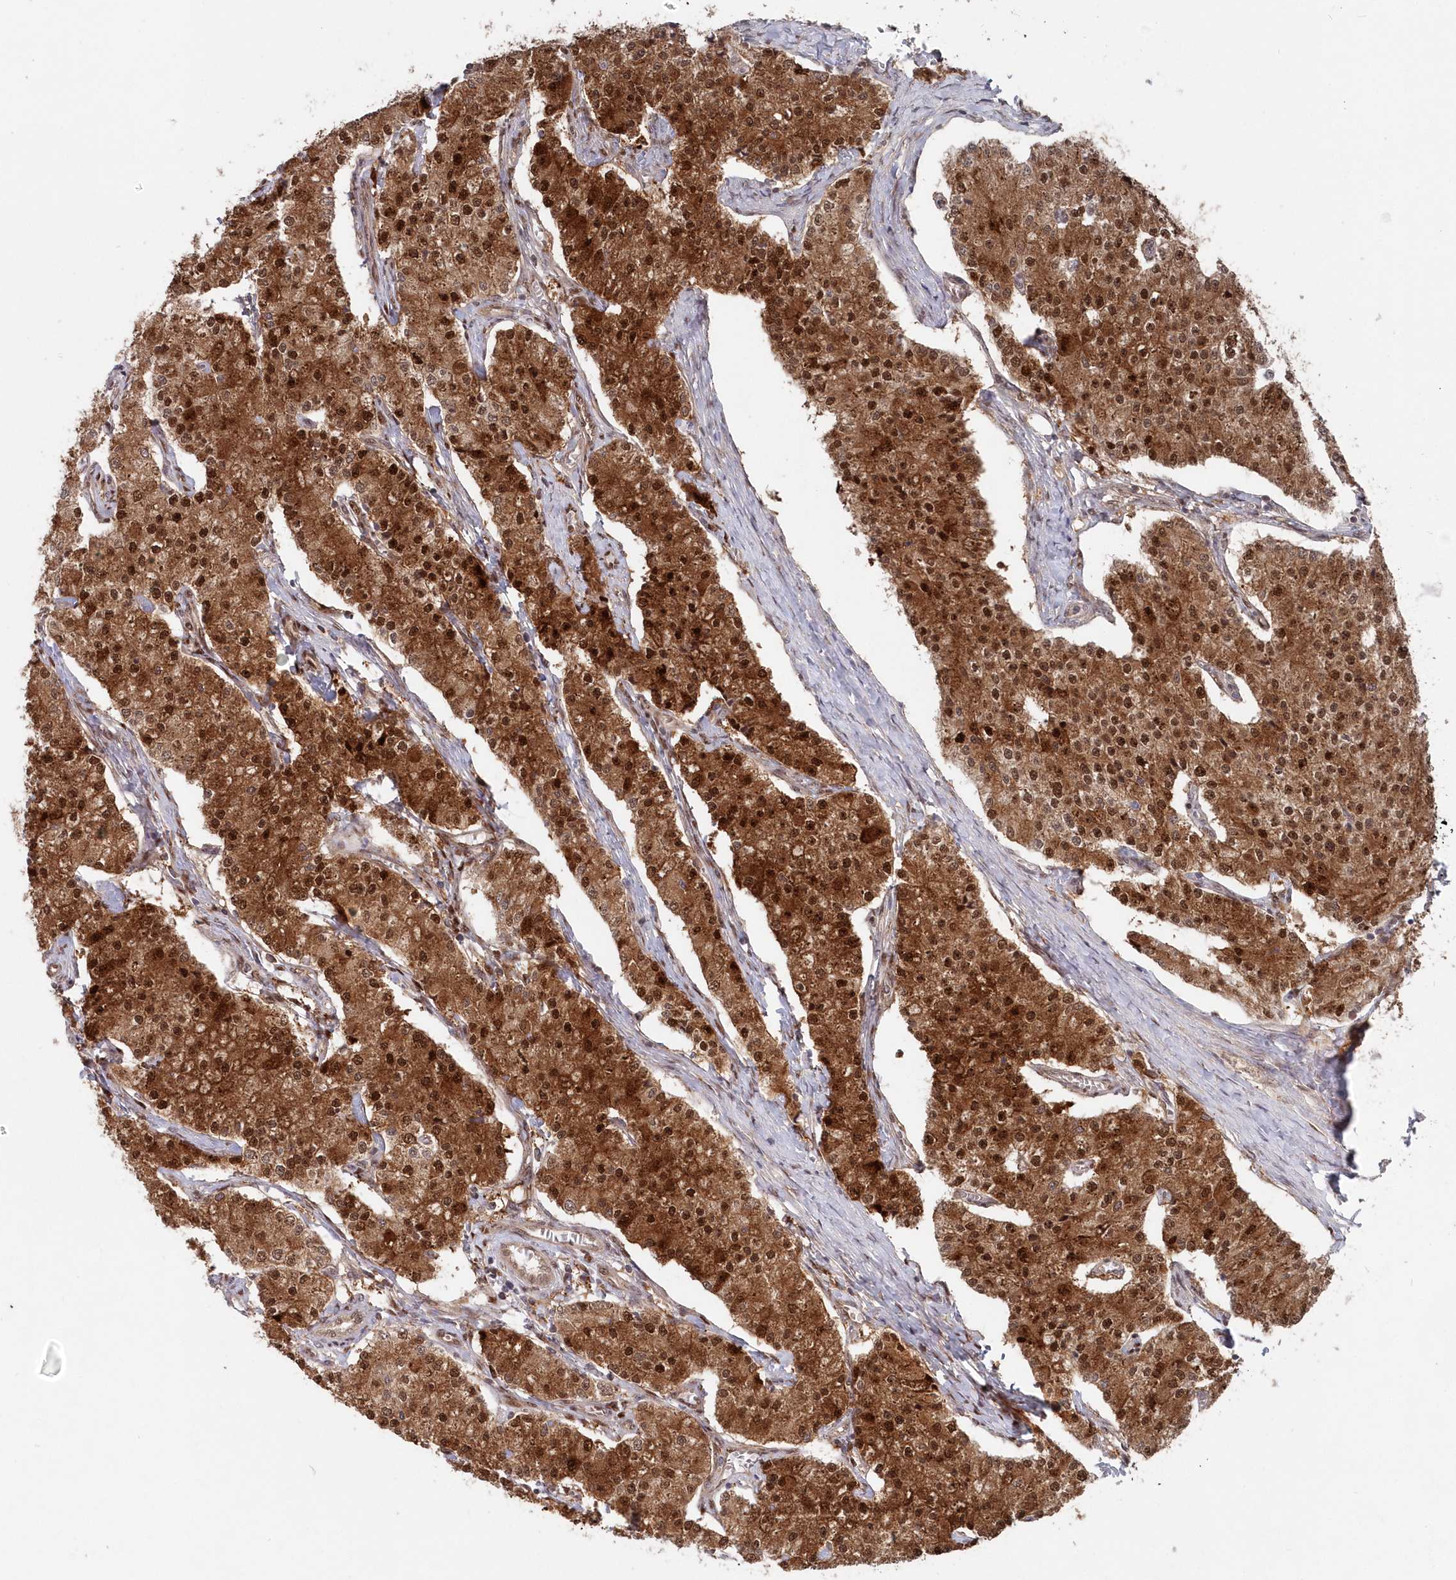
{"staining": {"intensity": "strong", "quantity": ">75%", "location": "cytoplasmic/membranous,nuclear"}, "tissue": "carcinoid", "cell_type": "Tumor cells", "image_type": "cancer", "snomed": [{"axis": "morphology", "description": "Carcinoid, malignant, NOS"}, {"axis": "topography", "description": "Colon"}], "caption": "High-magnification brightfield microscopy of malignant carcinoid stained with DAB (brown) and counterstained with hematoxylin (blue). tumor cells exhibit strong cytoplasmic/membranous and nuclear staining is appreciated in approximately>75% of cells. The staining was performed using DAB, with brown indicating positive protein expression. Nuclei are stained blue with hematoxylin.", "gene": "ABHD14B", "patient": {"sex": "female", "age": 52}}